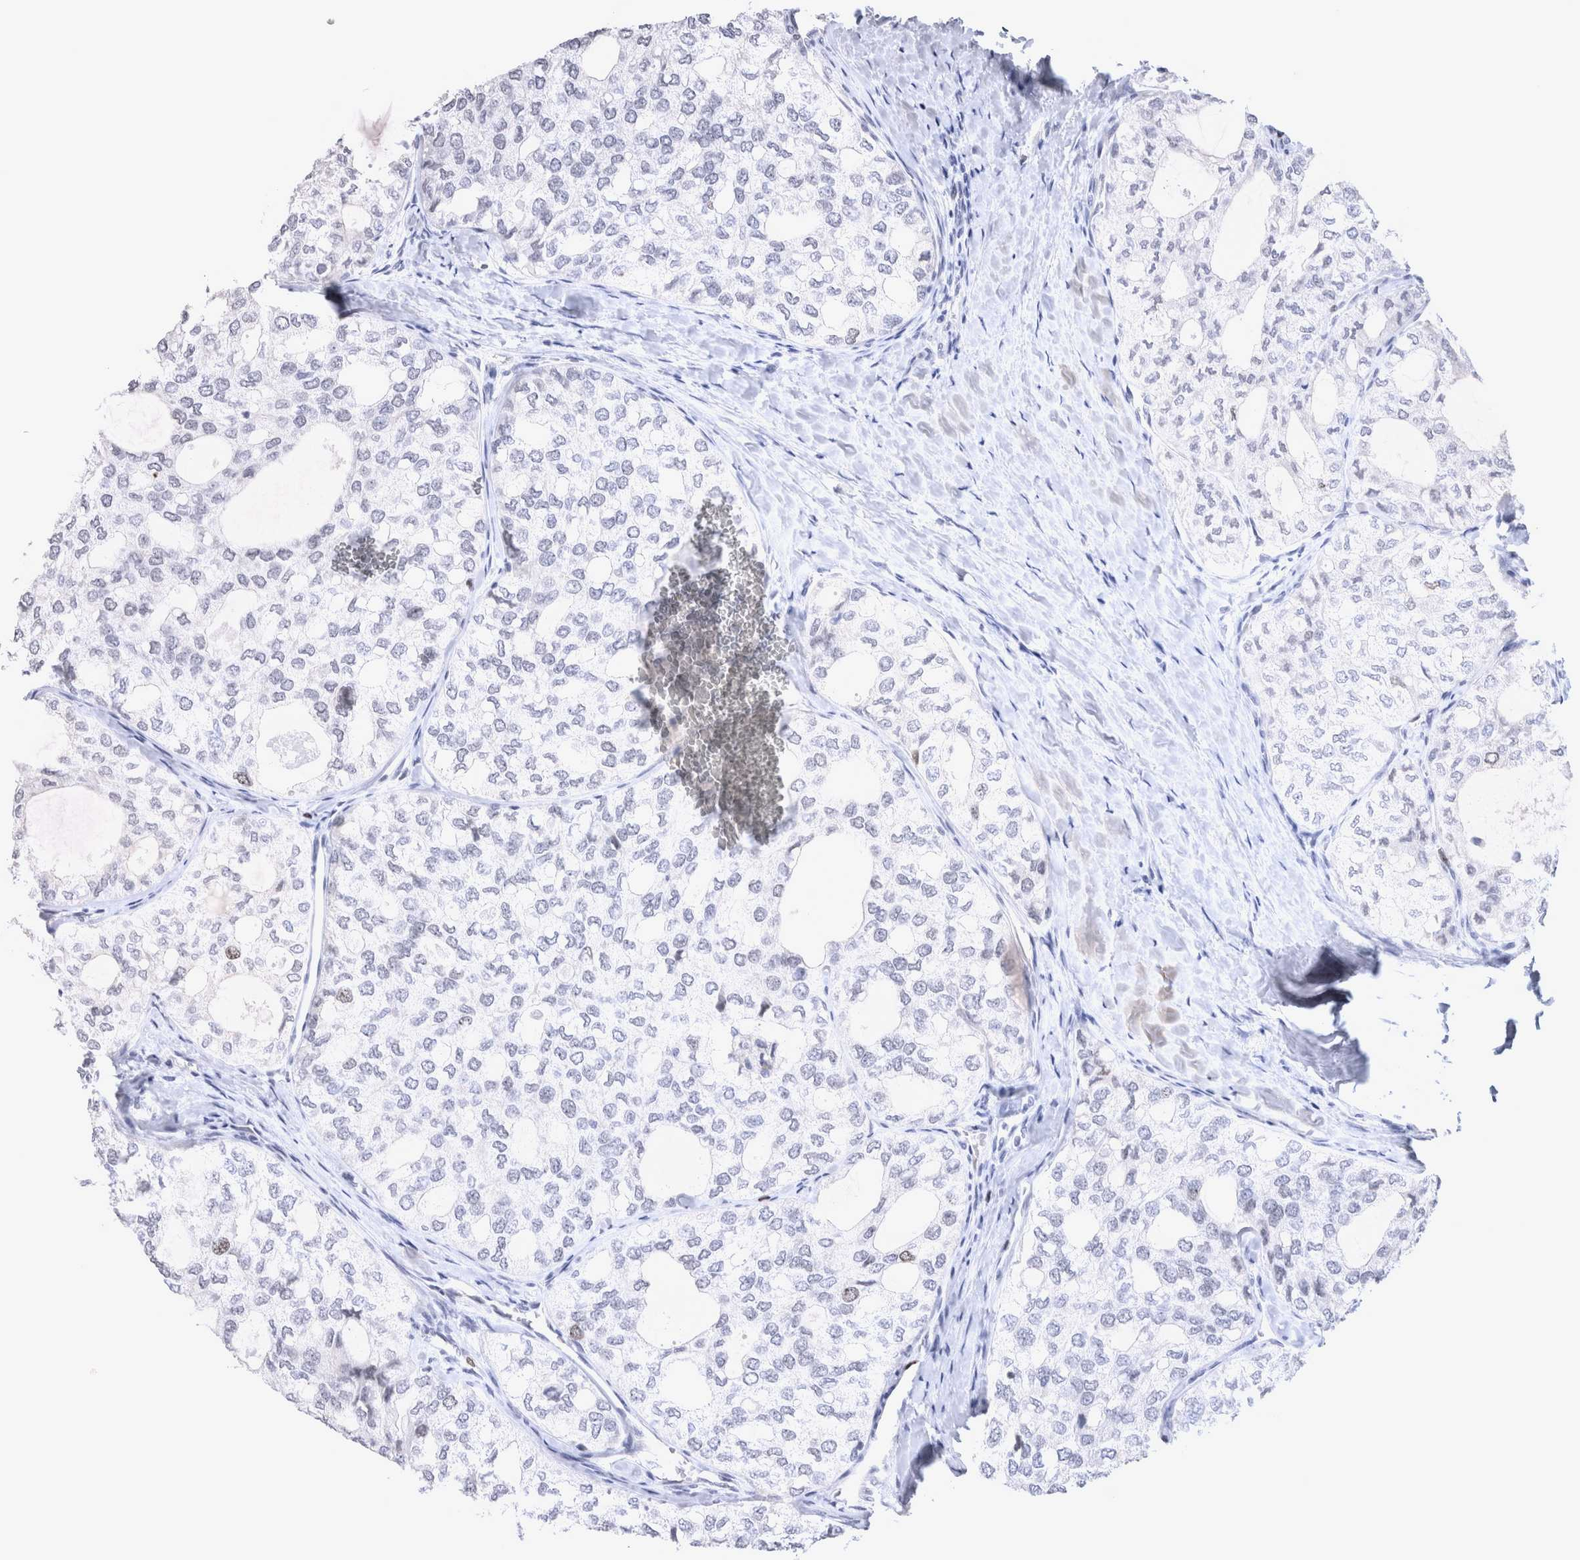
{"staining": {"intensity": "negative", "quantity": "none", "location": "none"}, "tissue": "thyroid cancer", "cell_type": "Tumor cells", "image_type": "cancer", "snomed": [{"axis": "morphology", "description": "Follicular adenoma carcinoma, NOS"}, {"axis": "topography", "description": "Thyroid gland"}], "caption": "Immunohistochemical staining of human thyroid cancer (follicular adenoma carcinoma) demonstrates no significant expression in tumor cells.", "gene": "KIF18B", "patient": {"sex": "male", "age": 75}}